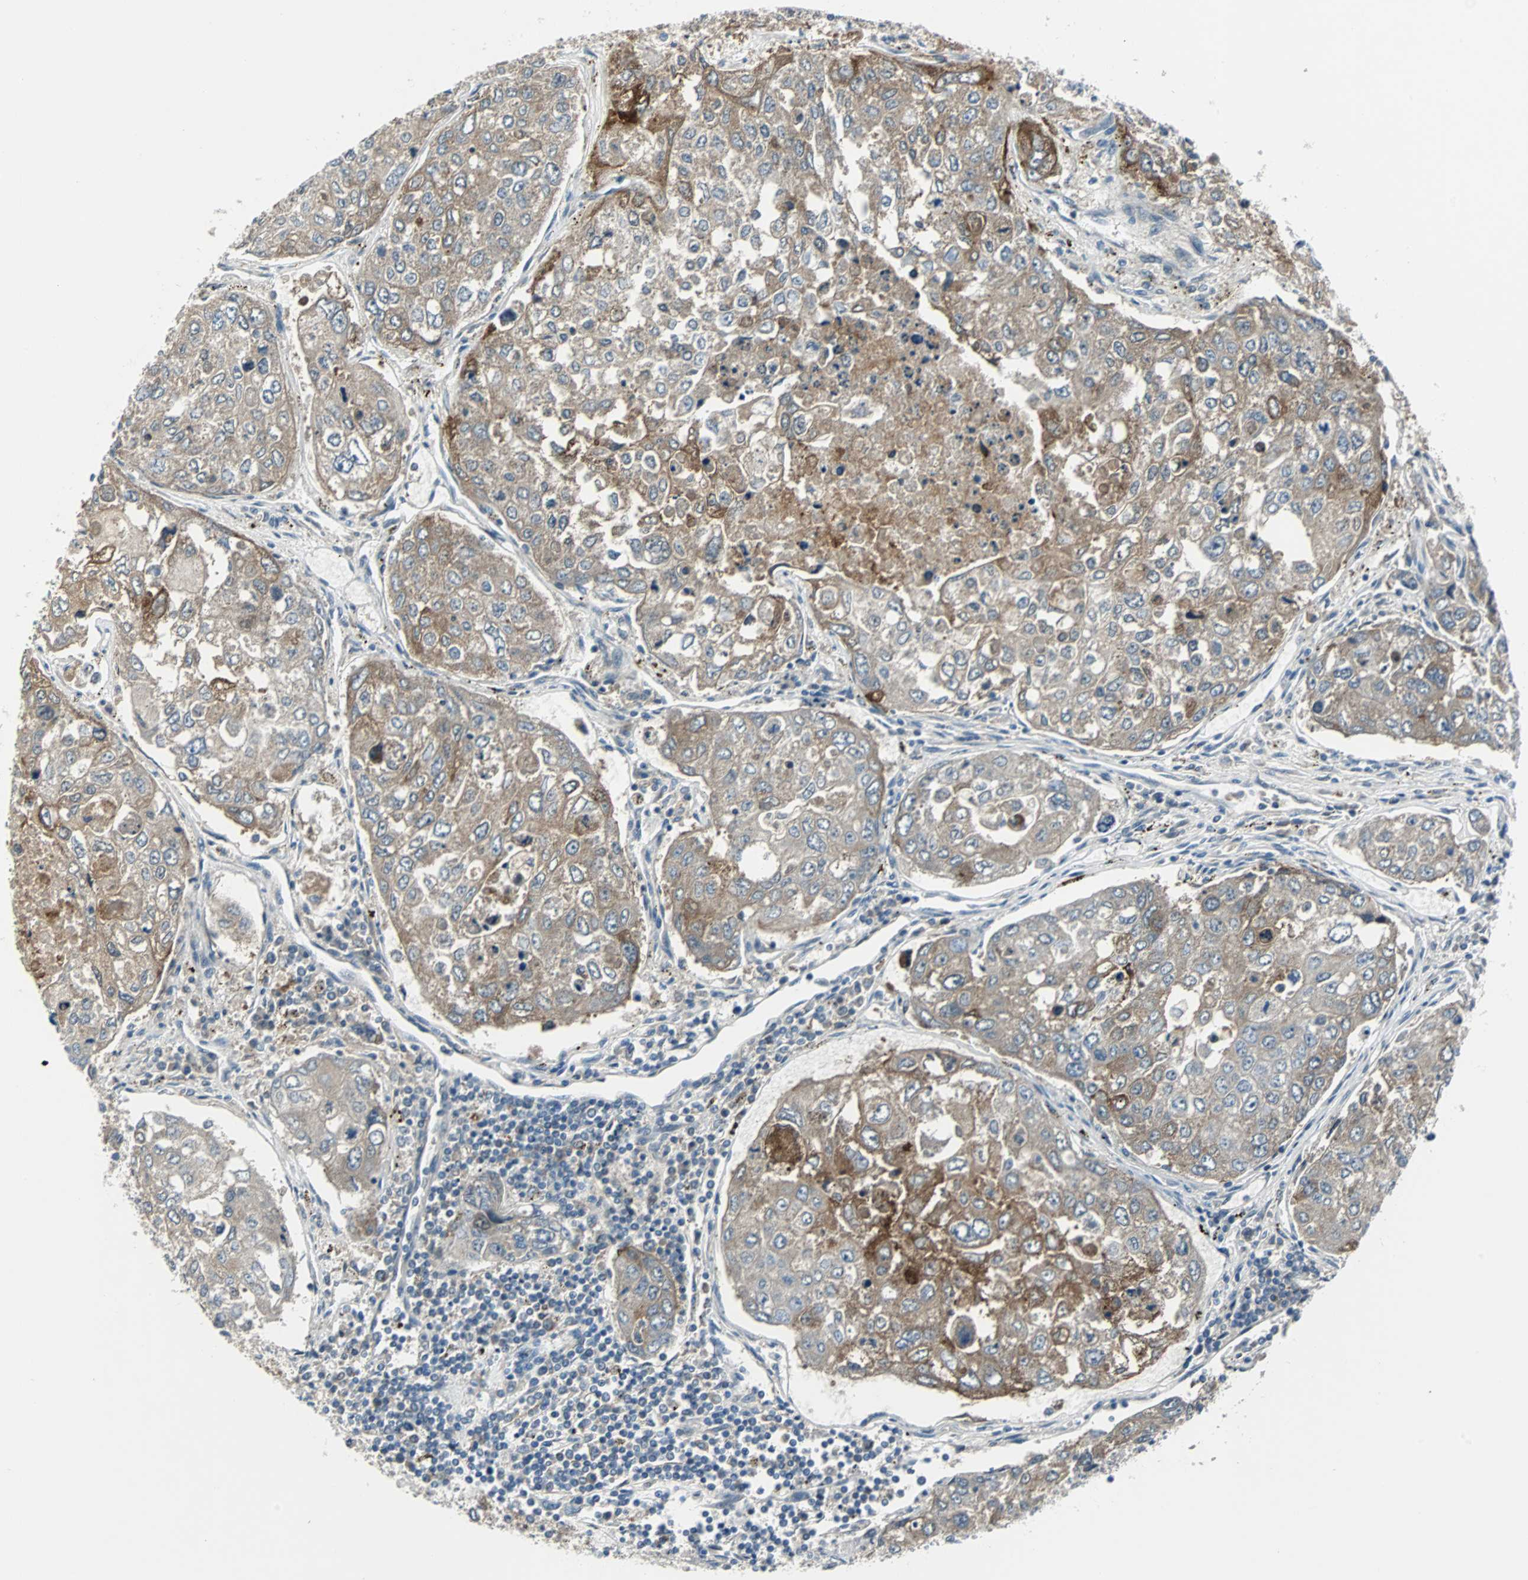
{"staining": {"intensity": "moderate", "quantity": ">75%", "location": "cytoplasmic/membranous"}, "tissue": "urothelial cancer", "cell_type": "Tumor cells", "image_type": "cancer", "snomed": [{"axis": "morphology", "description": "Urothelial carcinoma, High grade"}, {"axis": "topography", "description": "Lymph node"}, {"axis": "topography", "description": "Urinary bladder"}], "caption": "Immunohistochemical staining of human urothelial cancer demonstrates moderate cytoplasmic/membranous protein staining in approximately >75% of tumor cells.", "gene": "FHL2", "patient": {"sex": "male", "age": 51}}